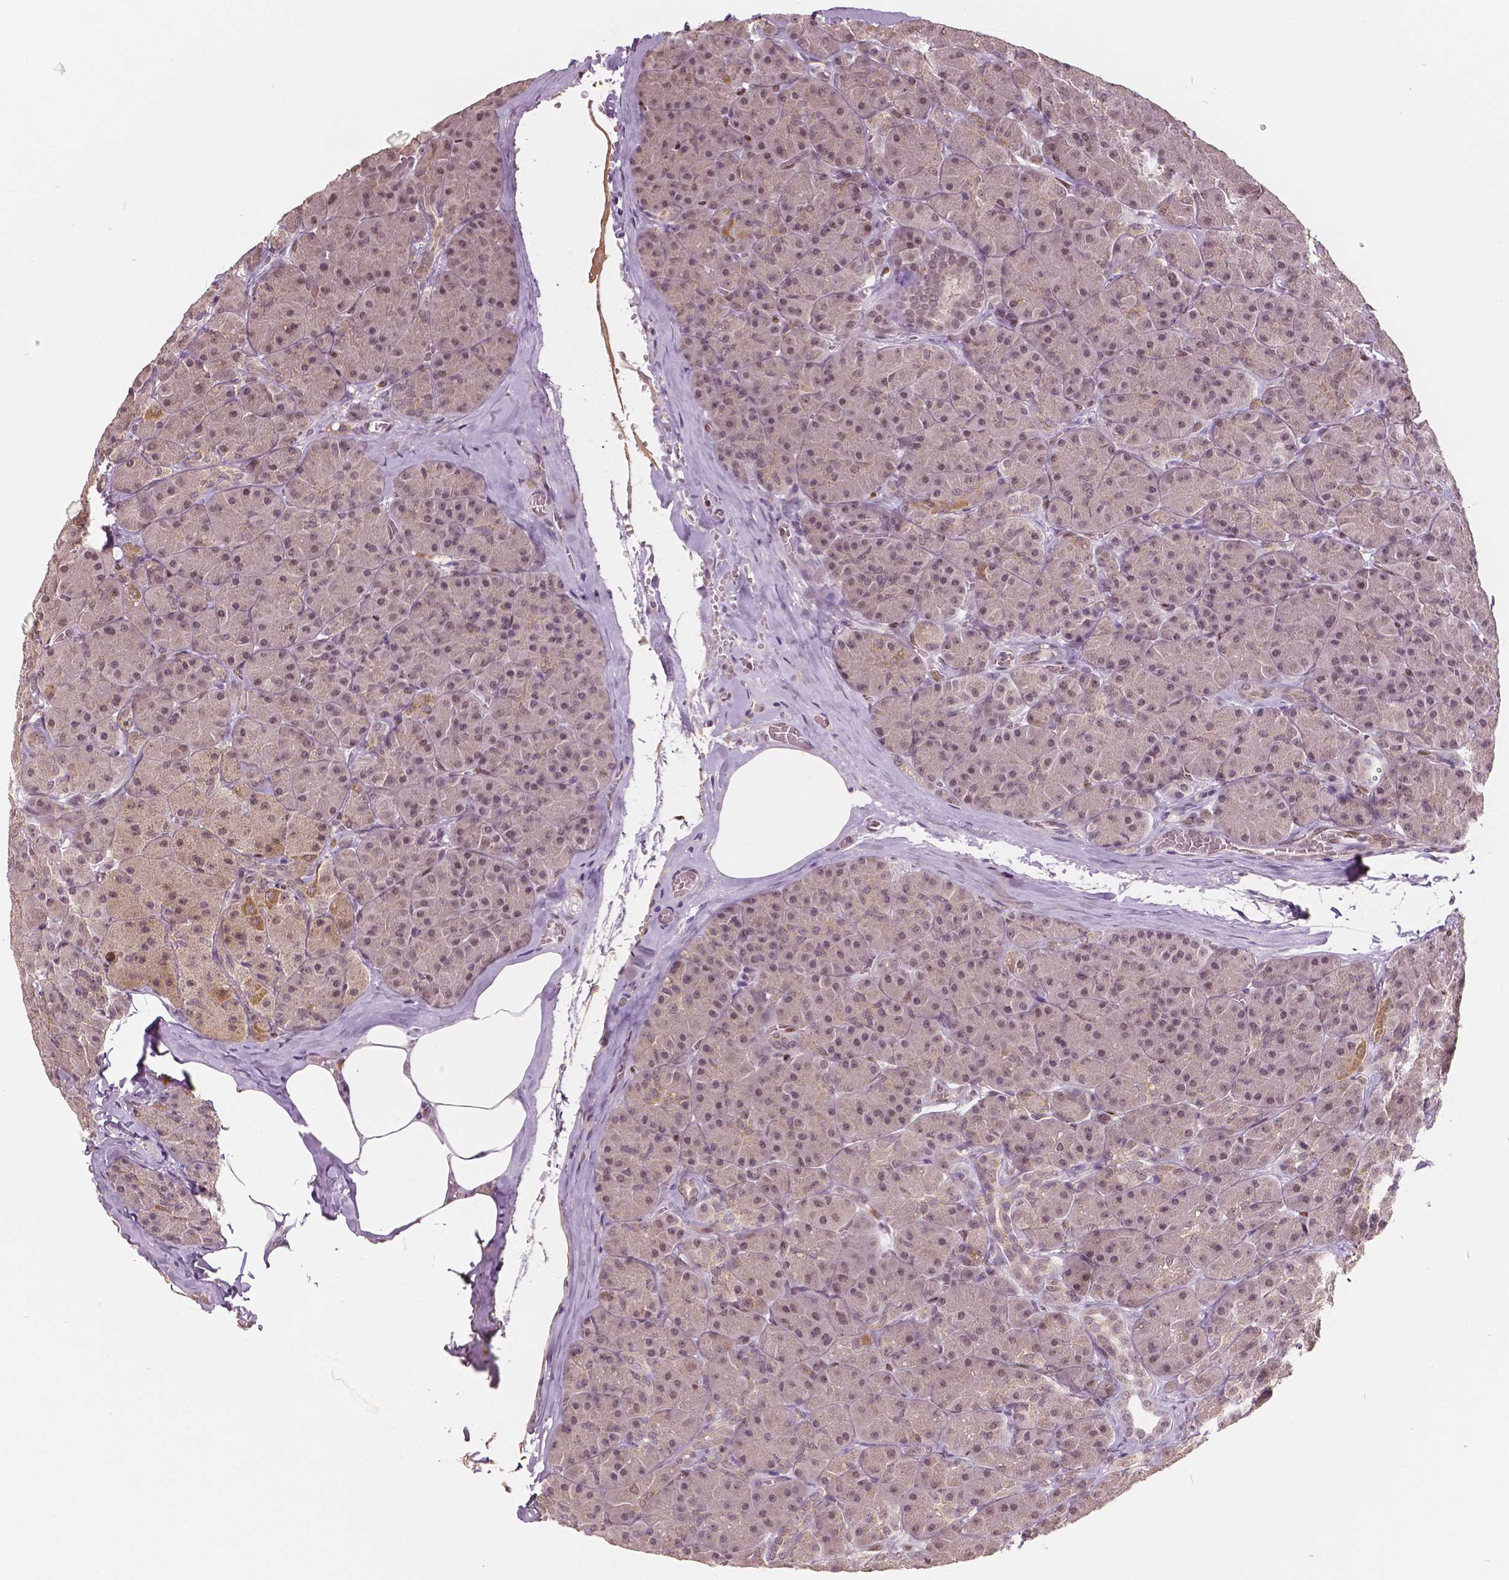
{"staining": {"intensity": "weak", "quantity": "25%-75%", "location": "nuclear"}, "tissue": "pancreas", "cell_type": "Exocrine glandular cells", "image_type": "normal", "snomed": [{"axis": "morphology", "description": "Normal tissue, NOS"}, {"axis": "topography", "description": "Pancreas"}], "caption": "Exocrine glandular cells exhibit weak nuclear expression in about 25%-75% of cells in benign pancreas. (Brightfield microscopy of DAB IHC at high magnification).", "gene": "HMBOX1", "patient": {"sex": "male", "age": 57}}